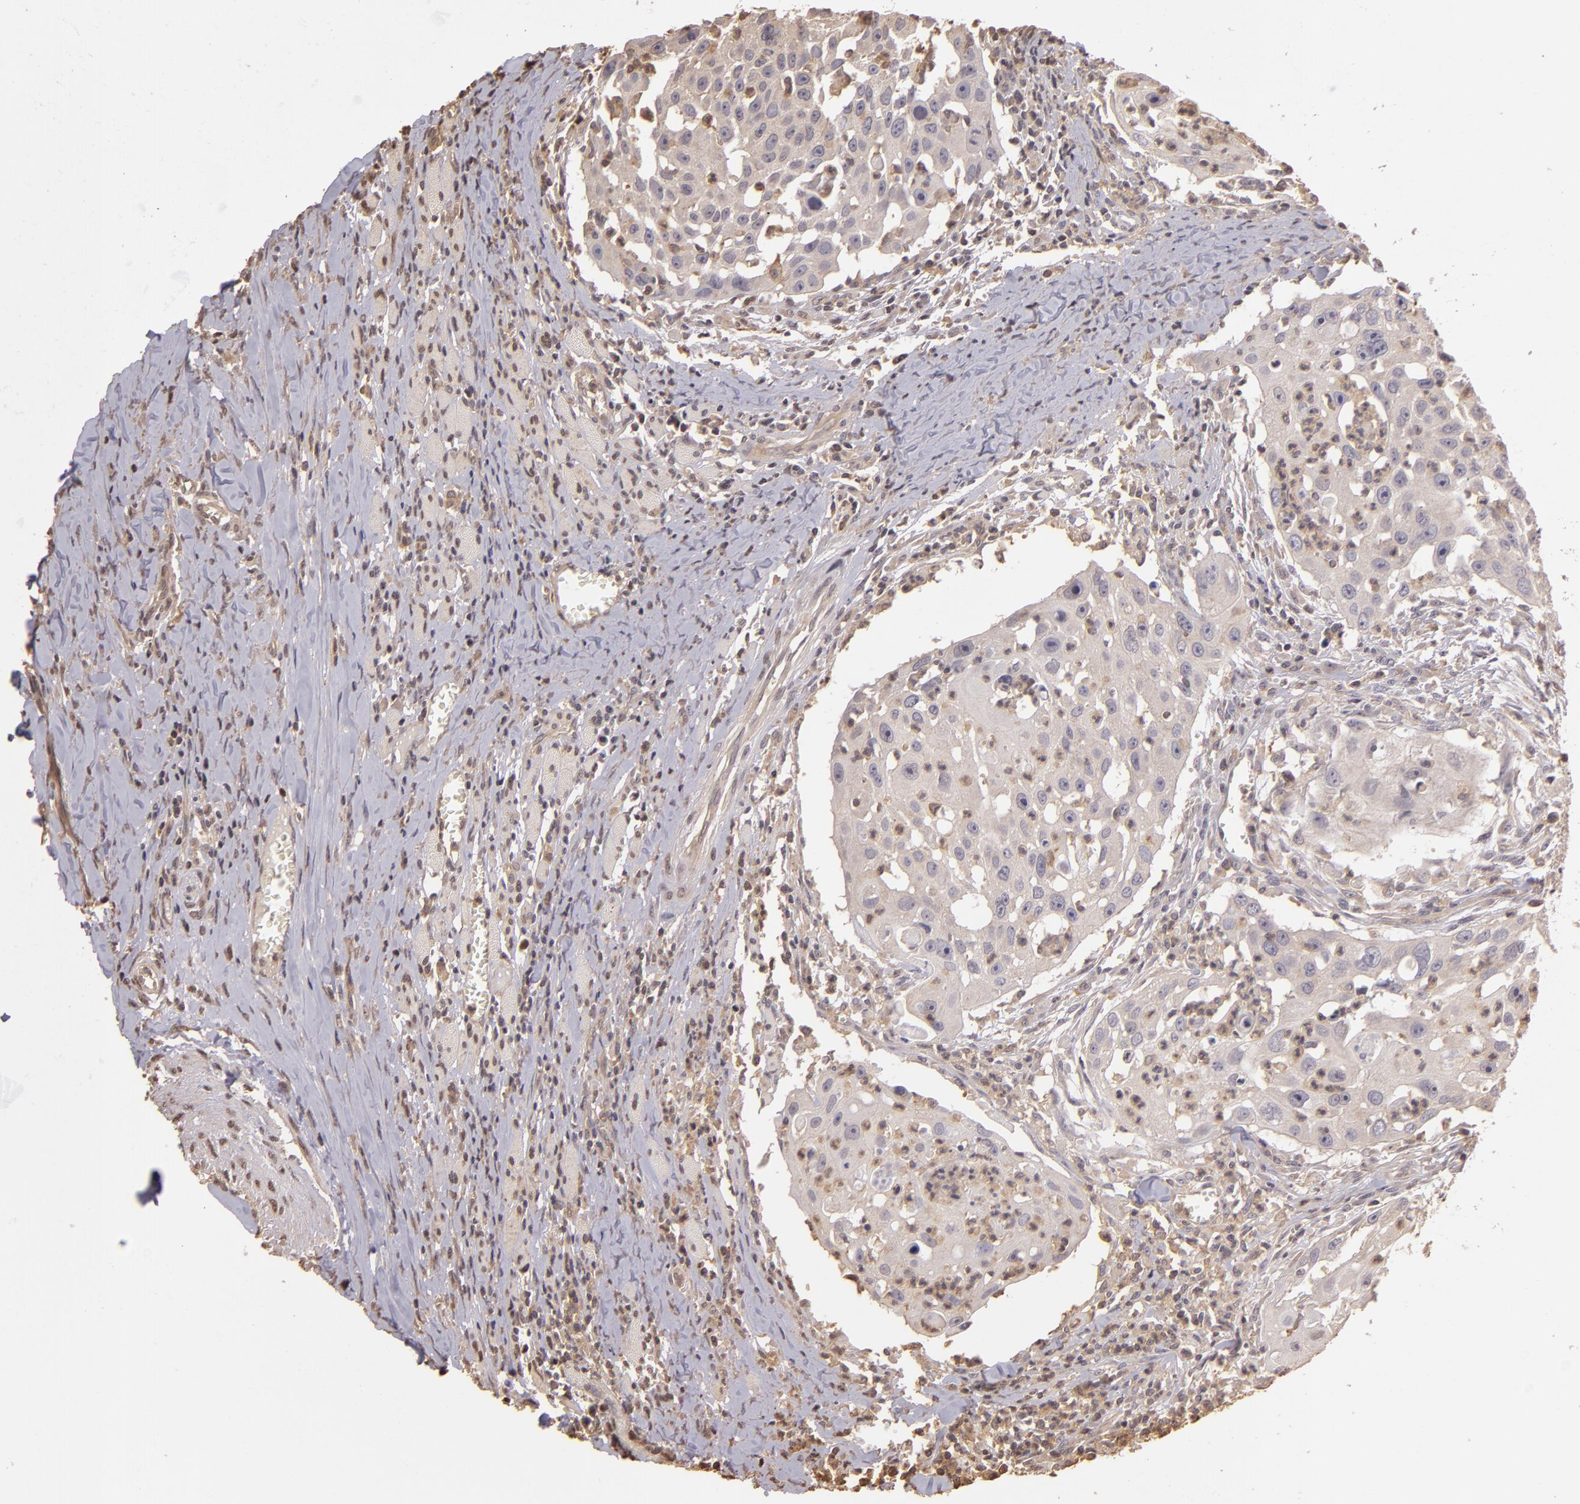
{"staining": {"intensity": "negative", "quantity": "none", "location": "none"}, "tissue": "head and neck cancer", "cell_type": "Tumor cells", "image_type": "cancer", "snomed": [{"axis": "morphology", "description": "Squamous cell carcinoma, NOS"}, {"axis": "topography", "description": "Head-Neck"}], "caption": "The micrograph exhibits no significant positivity in tumor cells of head and neck cancer (squamous cell carcinoma). (Stains: DAB (3,3'-diaminobenzidine) immunohistochemistry with hematoxylin counter stain, Microscopy: brightfield microscopy at high magnification).", "gene": "ARPC2", "patient": {"sex": "male", "age": 64}}